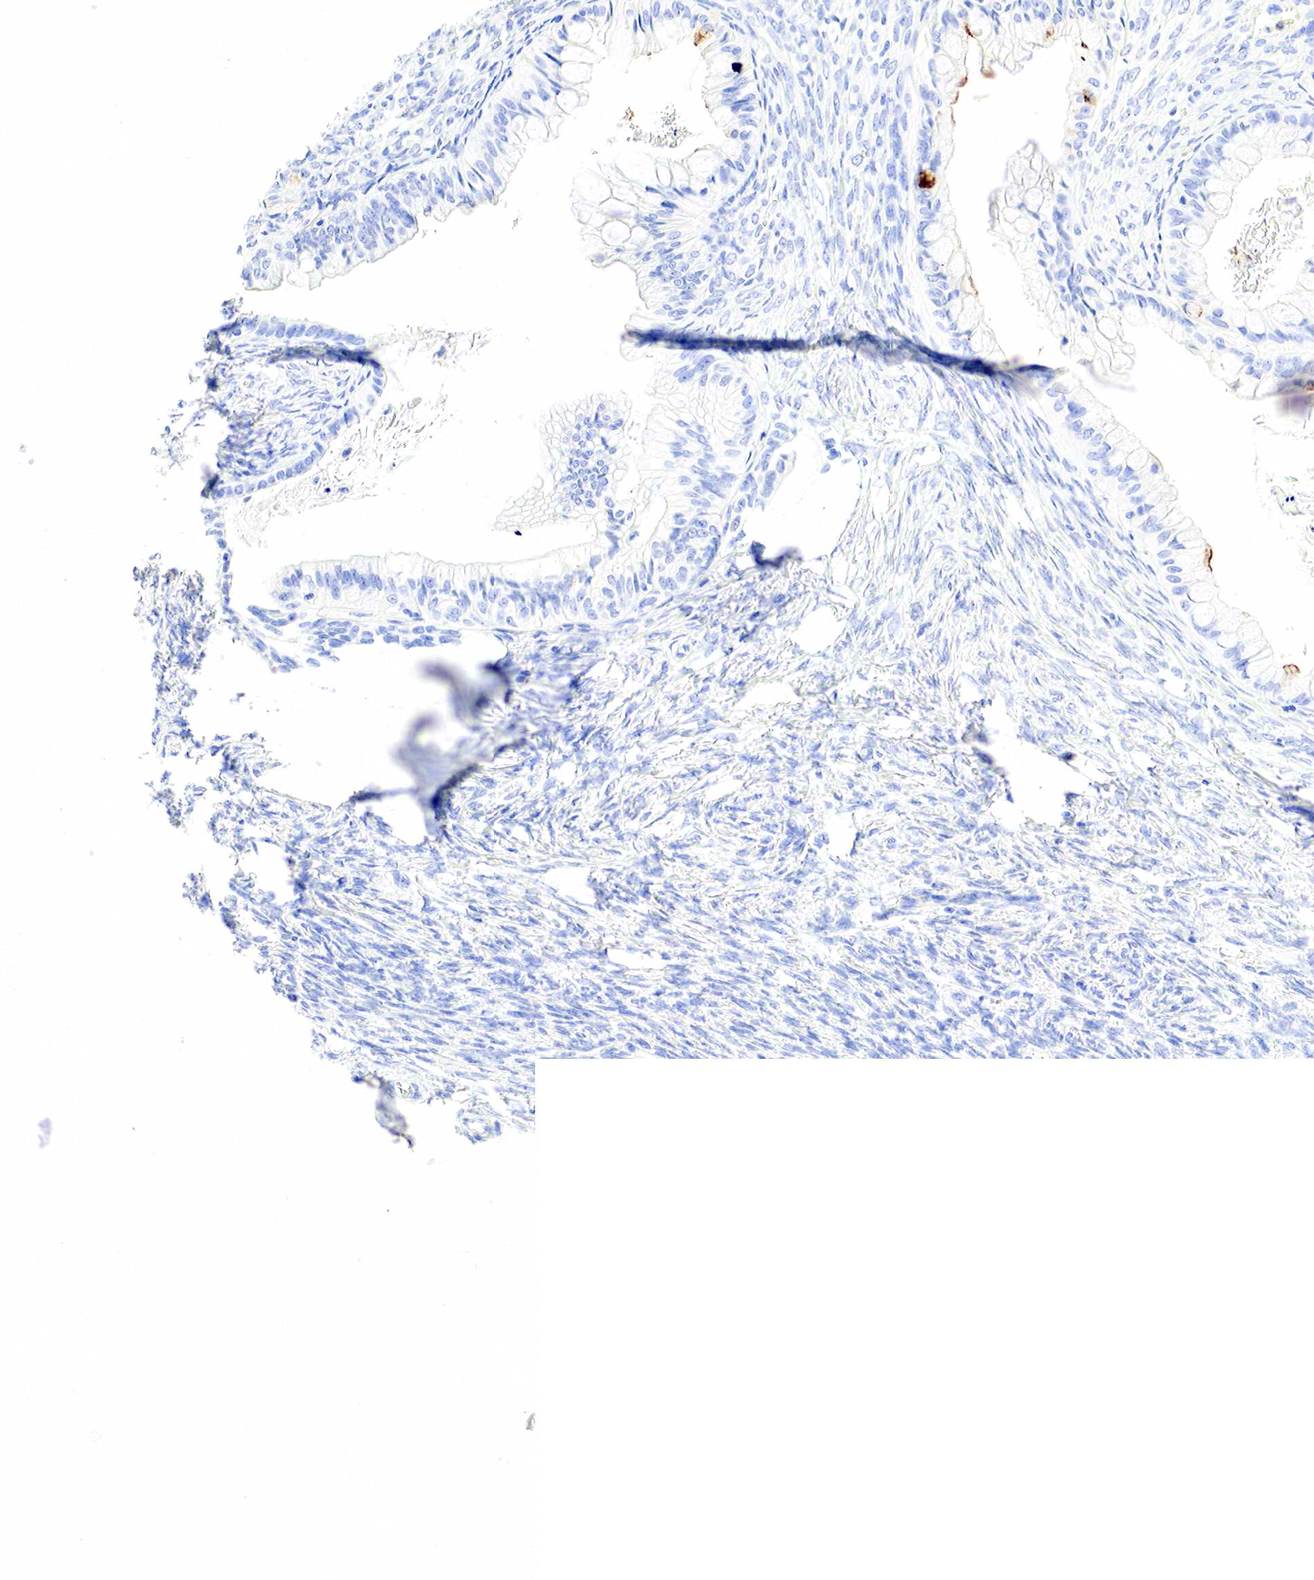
{"staining": {"intensity": "moderate", "quantity": "<25%", "location": "cytoplasmic/membranous"}, "tissue": "ovarian cancer", "cell_type": "Tumor cells", "image_type": "cancer", "snomed": [{"axis": "morphology", "description": "Cystadenocarcinoma, mucinous, NOS"}, {"axis": "topography", "description": "Ovary"}], "caption": "Immunohistochemical staining of mucinous cystadenocarcinoma (ovarian) exhibits low levels of moderate cytoplasmic/membranous protein positivity in approximately <25% of tumor cells.", "gene": "FUT4", "patient": {"sex": "female", "age": 57}}